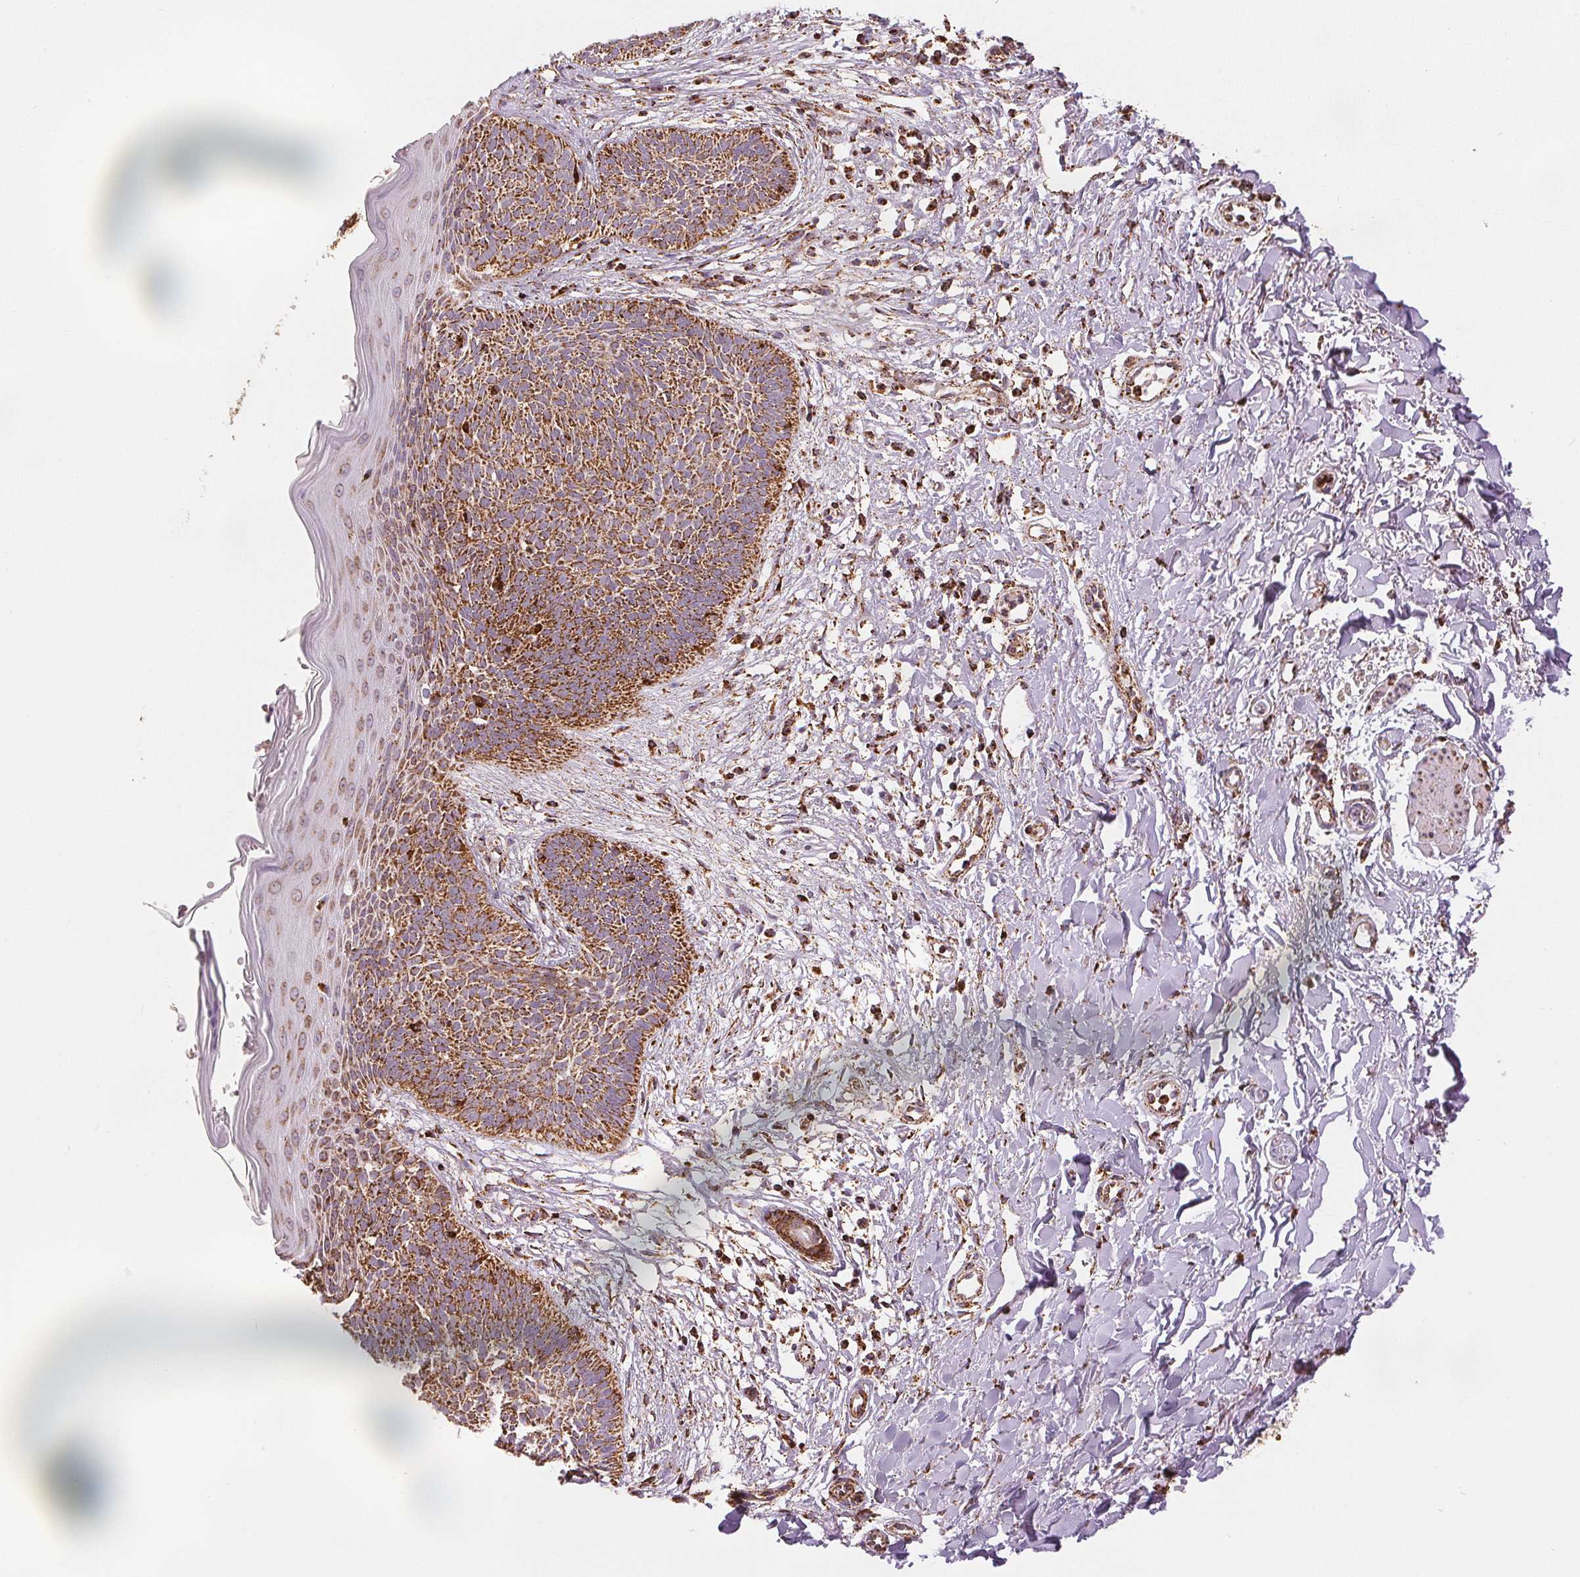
{"staining": {"intensity": "strong", "quantity": ">75%", "location": "cytoplasmic/membranous"}, "tissue": "skin cancer", "cell_type": "Tumor cells", "image_type": "cancer", "snomed": [{"axis": "morphology", "description": "Basal cell carcinoma"}, {"axis": "topography", "description": "Skin"}], "caption": "Skin cancer (basal cell carcinoma) was stained to show a protein in brown. There is high levels of strong cytoplasmic/membranous staining in about >75% of tumor cells.", "gene": "SDHB", "patient": {"sex": "female", "age": 84}}